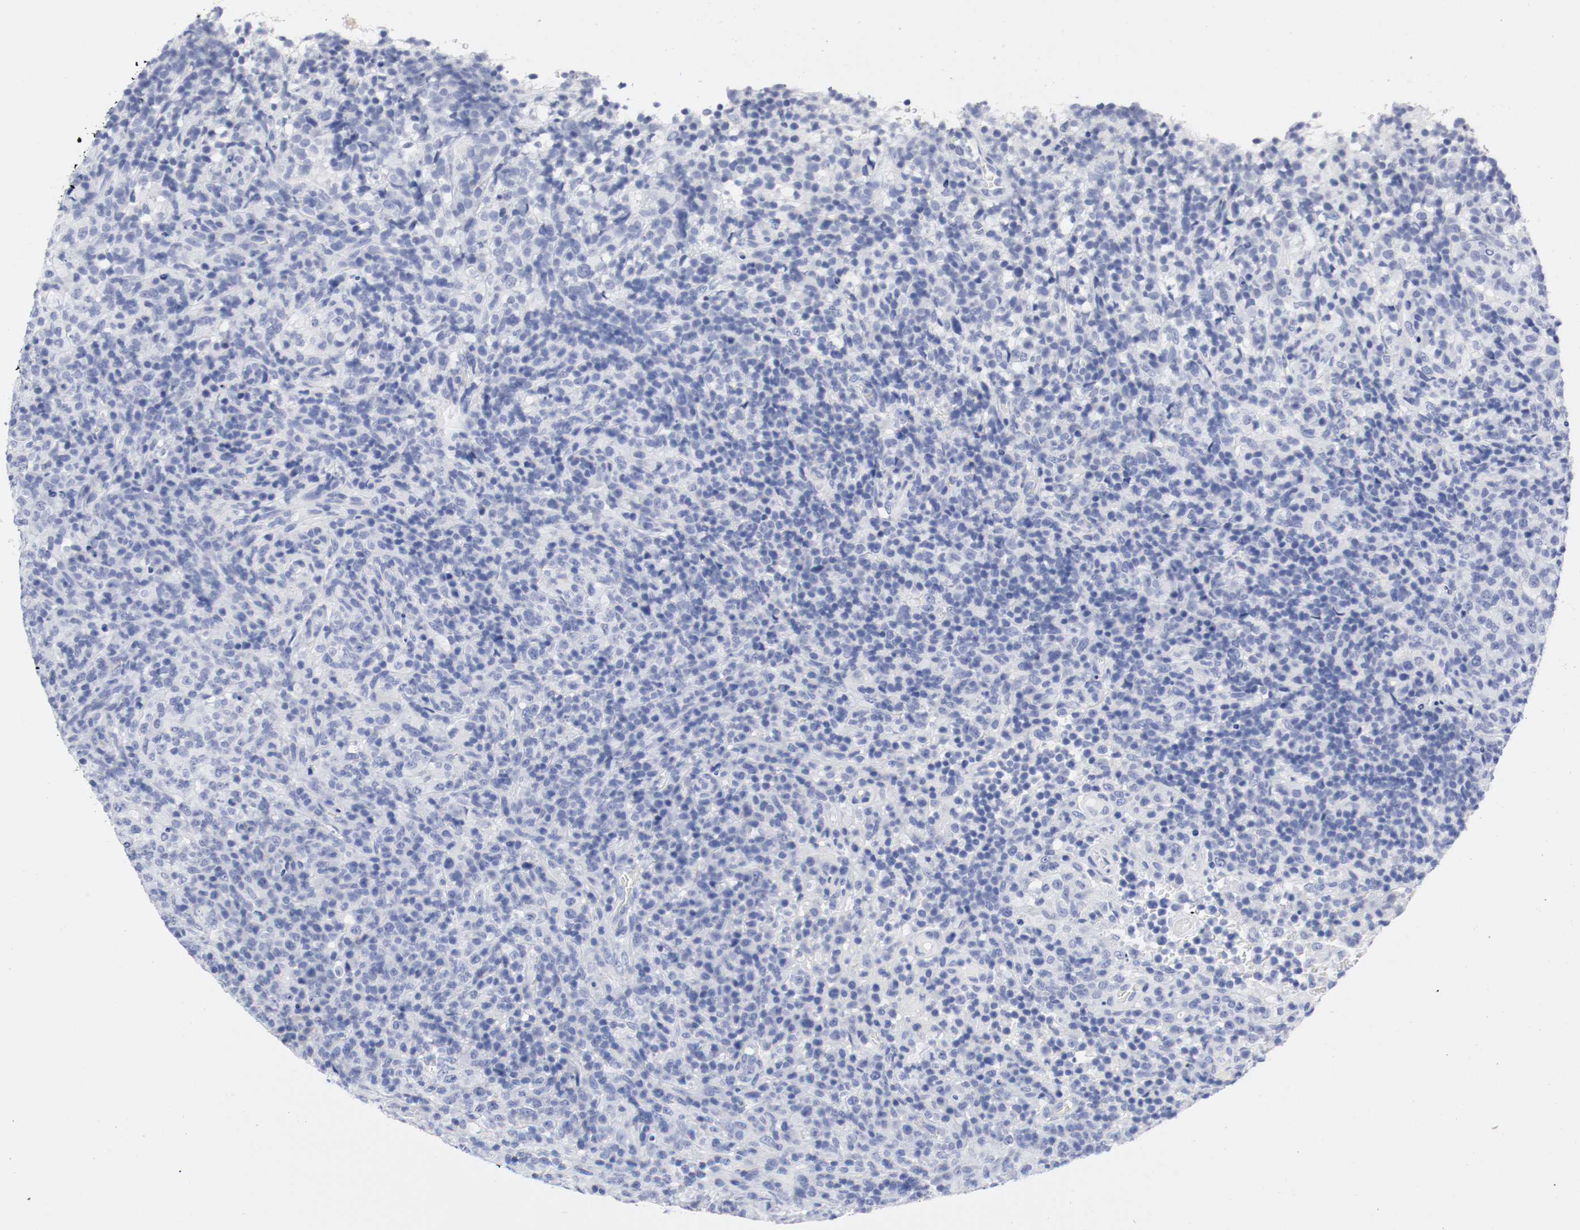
{"staining": {"intensity": "negative", "quantity": "none", "location": "none"}, "tissue": "lymphoma", "cell_type": "Tumor cells", "image_type": "cancer", "snomed": [{"axis": "morphology", "description": "Malignant lymphoma, non-Hodgkin's type, High grade"}, {"axis": "topography", "description": "Lymph node"}], "caption": "A high-resolution photomicrograph shows immunohistochemistry staining of lymphoma, which demonstrates no significant positivity in tumor cells. Brightfield microscopy of IHC stained with DAB (brown) and hematoxylin (blue), captured at high magnification.", "gene": "GAD1", "patient": {"sex": "female", "age": 76}}